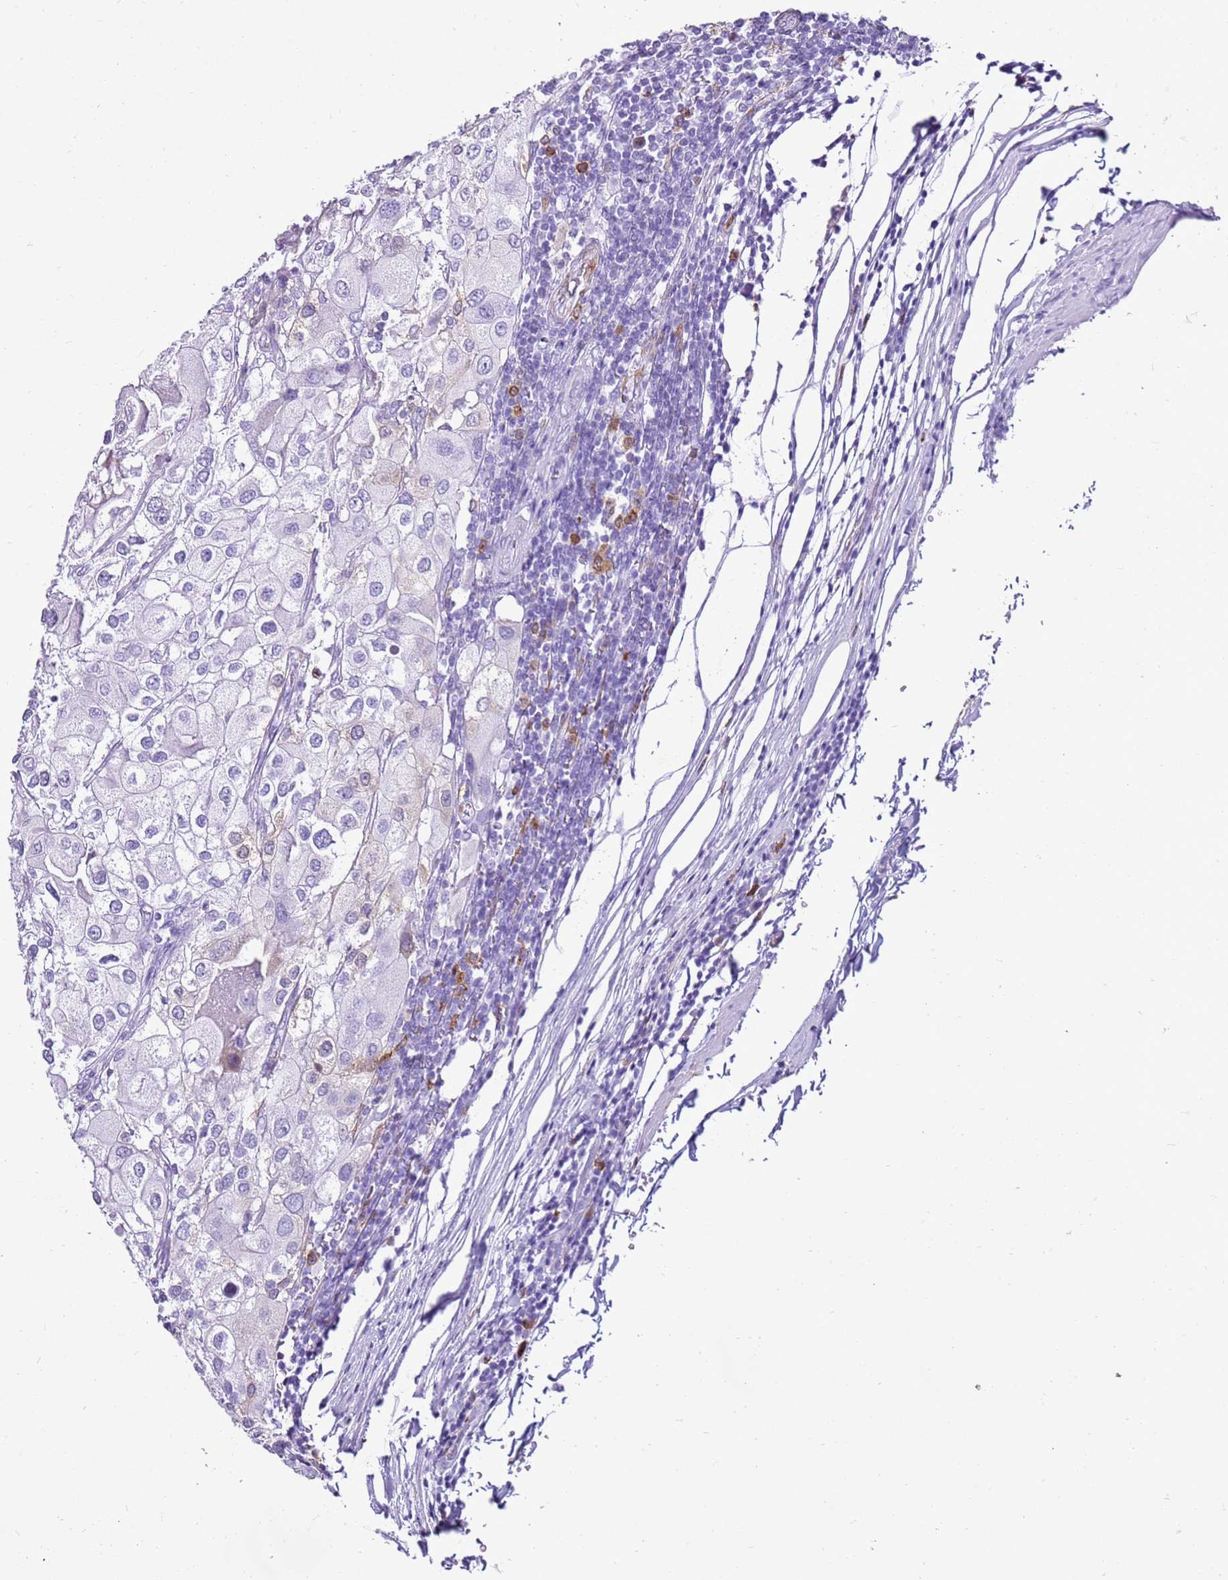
{"staining": {"intensity": "negative", "quantity": "none", "location": "none"}, "tissue": "urothelial cancer", "cell_type": "Tumor cells", "image_type": "cancer", "snomed": [{"axis": "morphology", "description": "Urothelial carcinoma, High grade"}, {"axis": "topography", "description": "Urinary bladder"}], "caption": "High power microscopy micrograph of an IHC micrograph of urothelial cancer, revealing no significant expression in tumor cells.", "gene": "SPC25", "patient": {"sex": "male", "age": 64}}